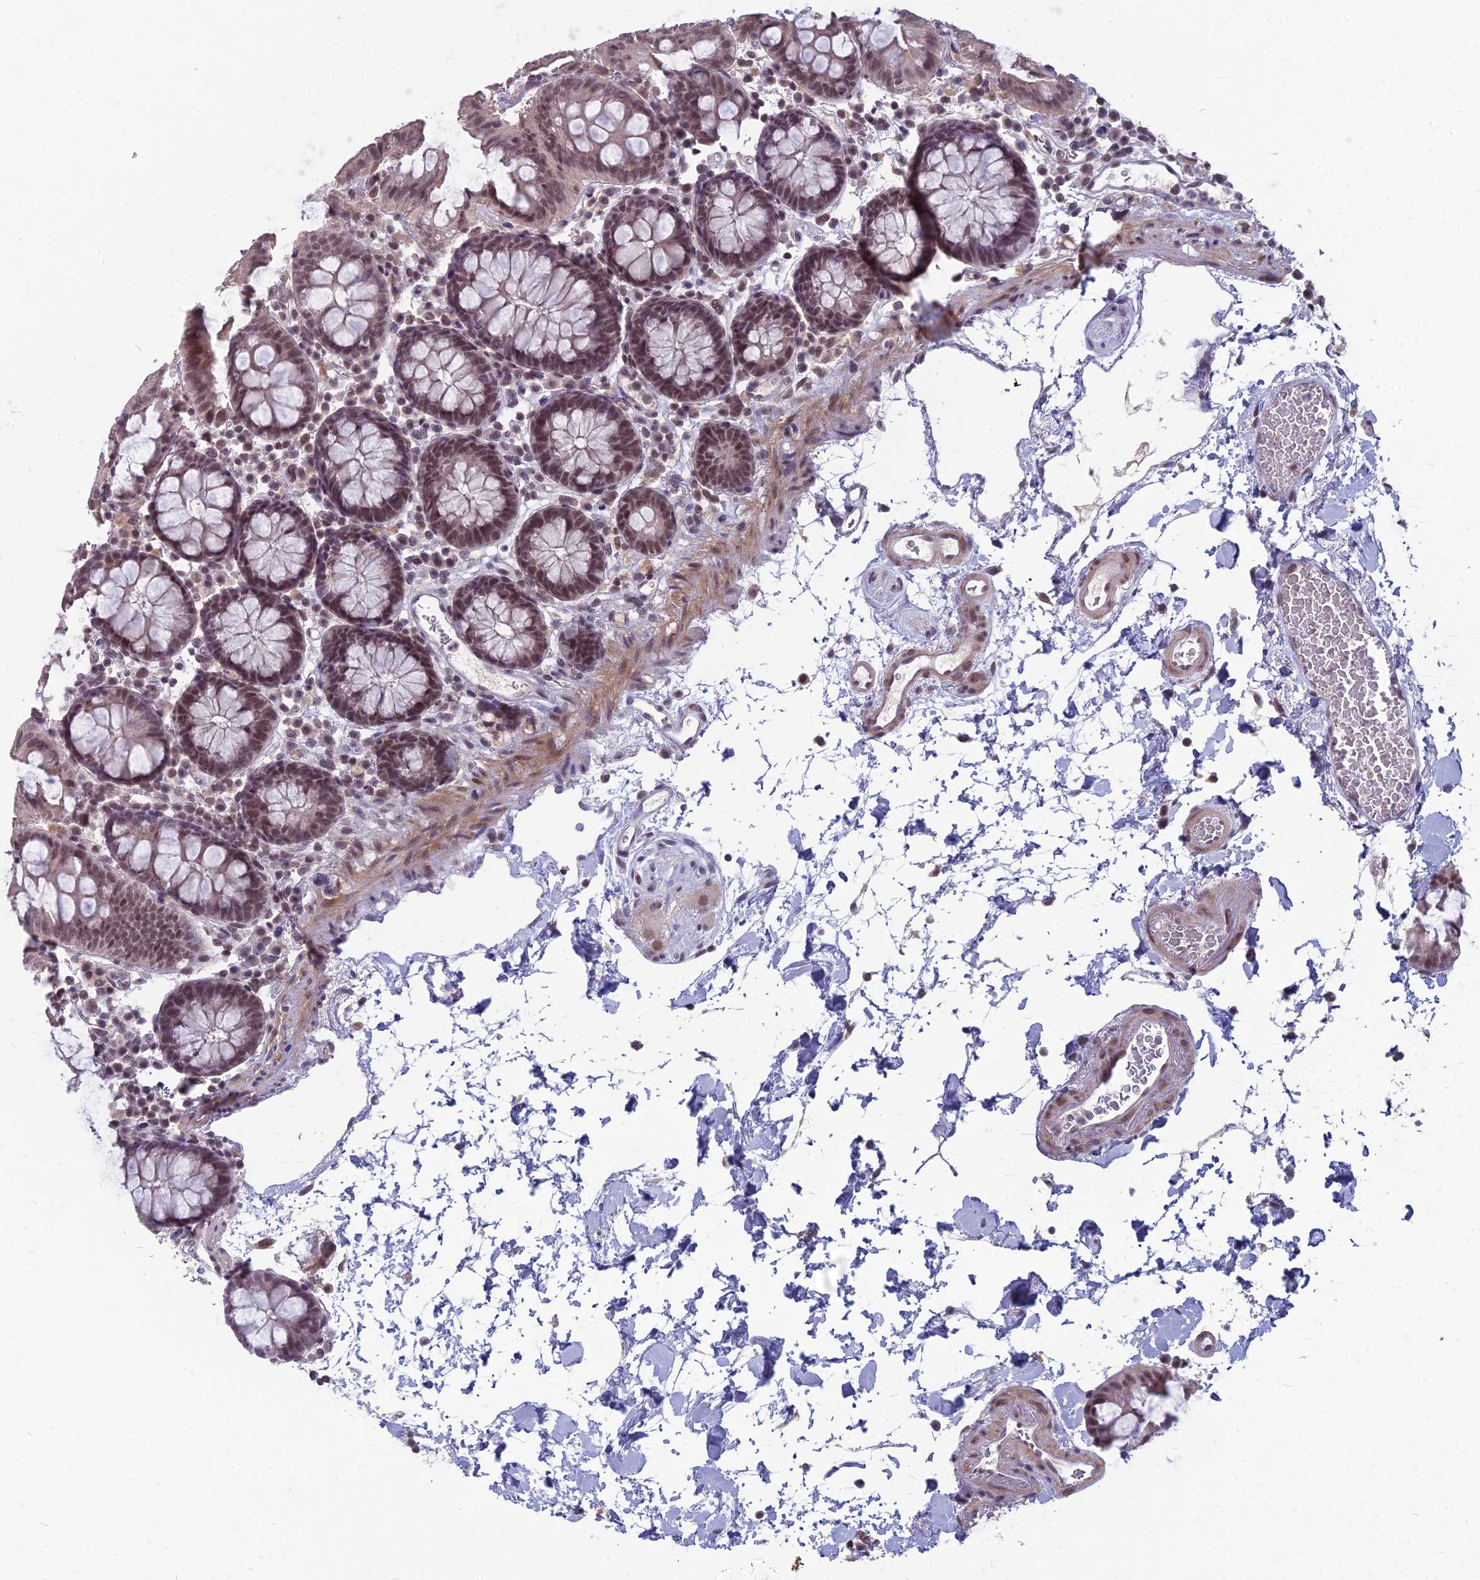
{"staining": {"intensity": "moderate", "quantity": ">75%", "location": "nuclear"}, "tissue": "colon", "cell_type": "Endothelial cells", "image_type": "normal", "snomed": [{"axis": "morphology", "description": "Normal tissue, NOS"}, {"axis": "topography", "description": "Colon"}], "caption": "This is an image of immunohistochemistry (IHC) staining of normal colon, which shows moderate positivity in the nuclear of endothelial cells.", "gene": "KAT7", "patient": {"sex": "male", "age": 75}}